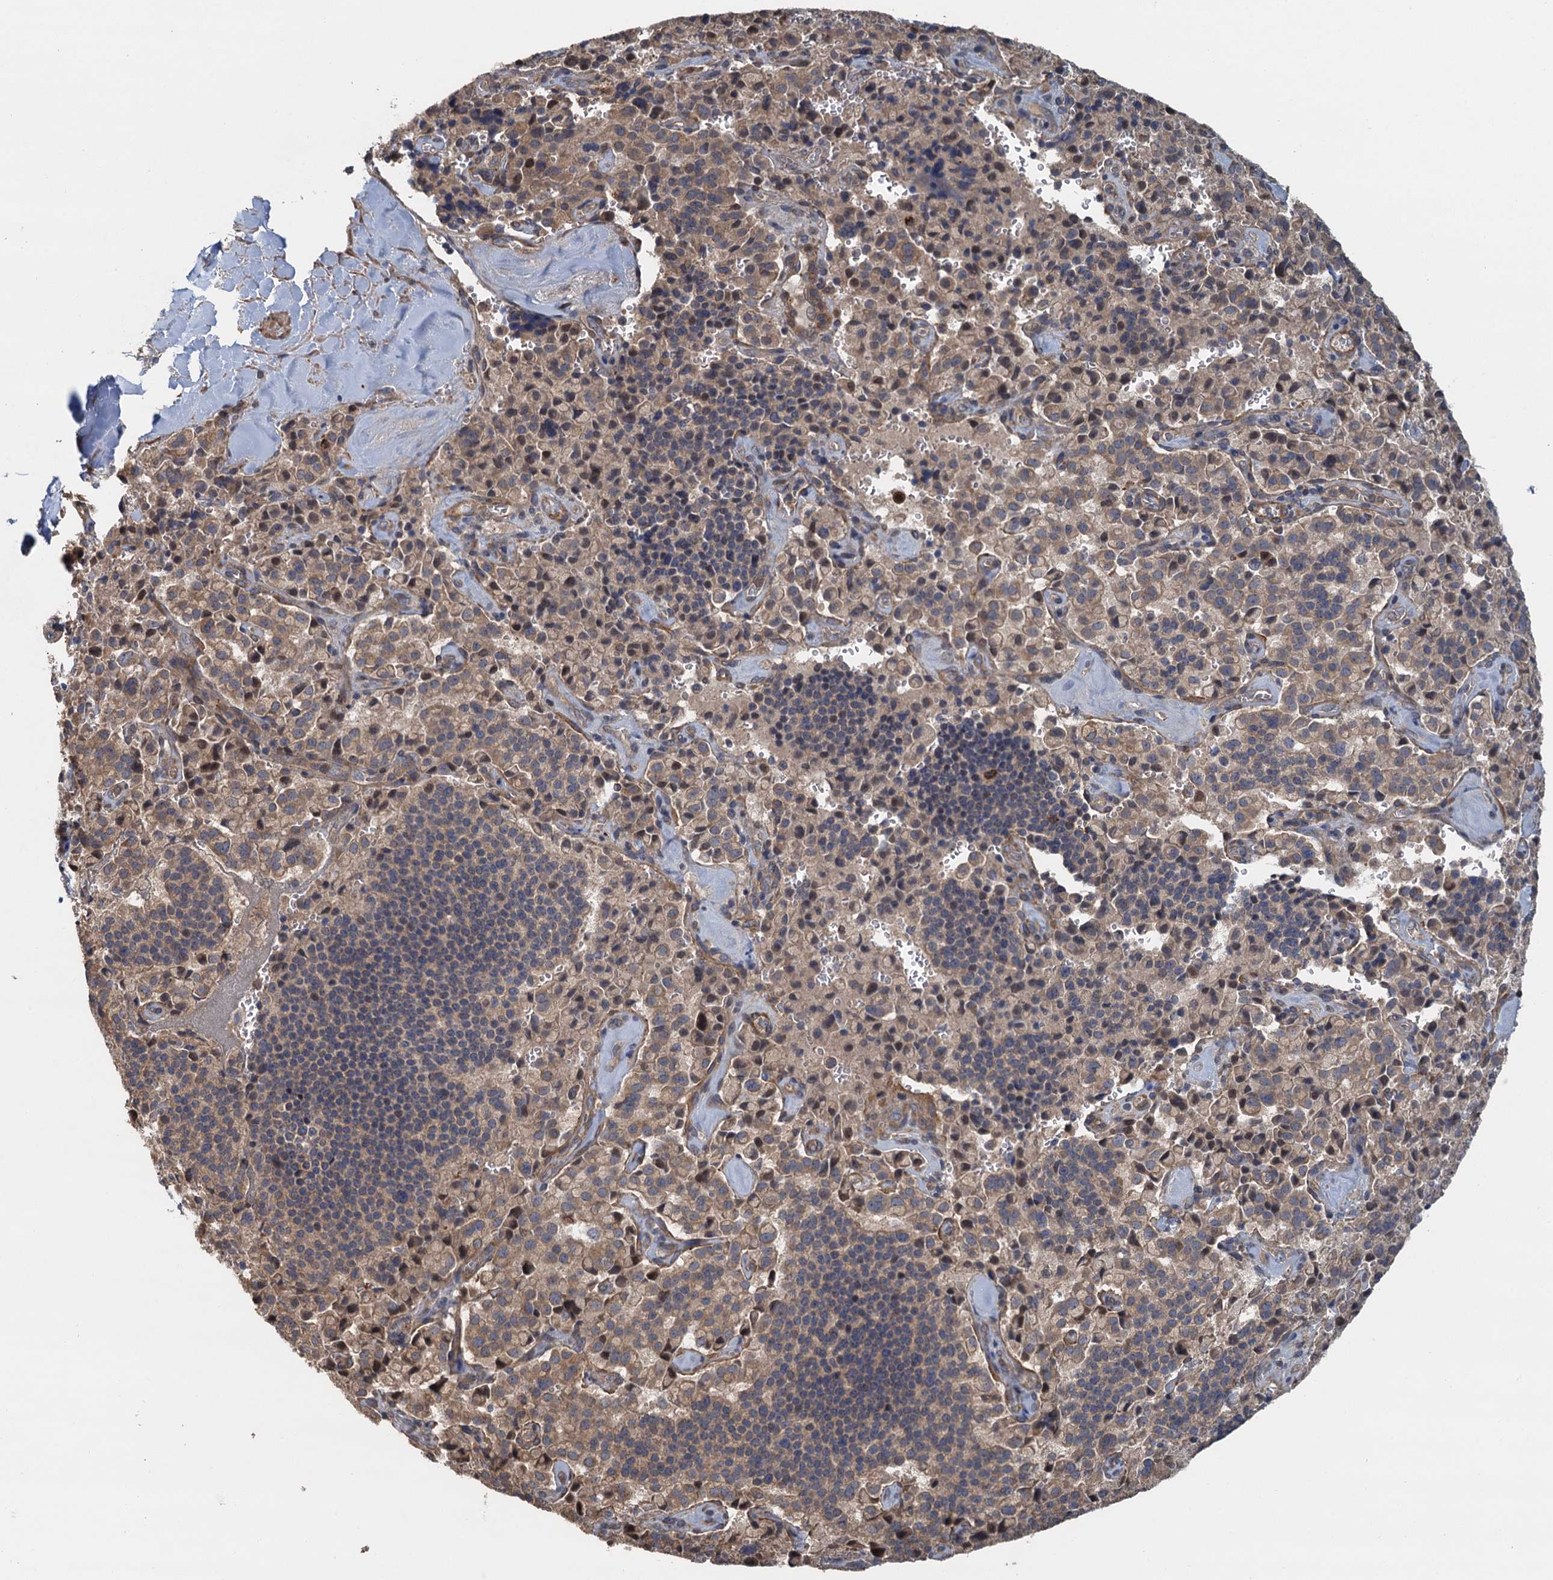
{"staining": {"intensity": "moderate", "quantity": "<25%", "location": "cytoplasmic/membranous,nuclear"}, "tissue": "pancreatic cancer", "cell_type": "Tumor cells", "image_type": "cancer", "snomed": [{"axis": "morphology", "description": "Adenocarcinoma, NOS"}, {"axis": "topography", "description": "Pancreas"}], "caption": "Brown immunohistochemical staining in pancreatic cancer (adenocarcinoma) shows moderate cytoplasmic/membranous and nuclear expression in about <25% of tumor cells.", "gene": "MEAK7", "patient": {"sex": "male", "age": 65}}